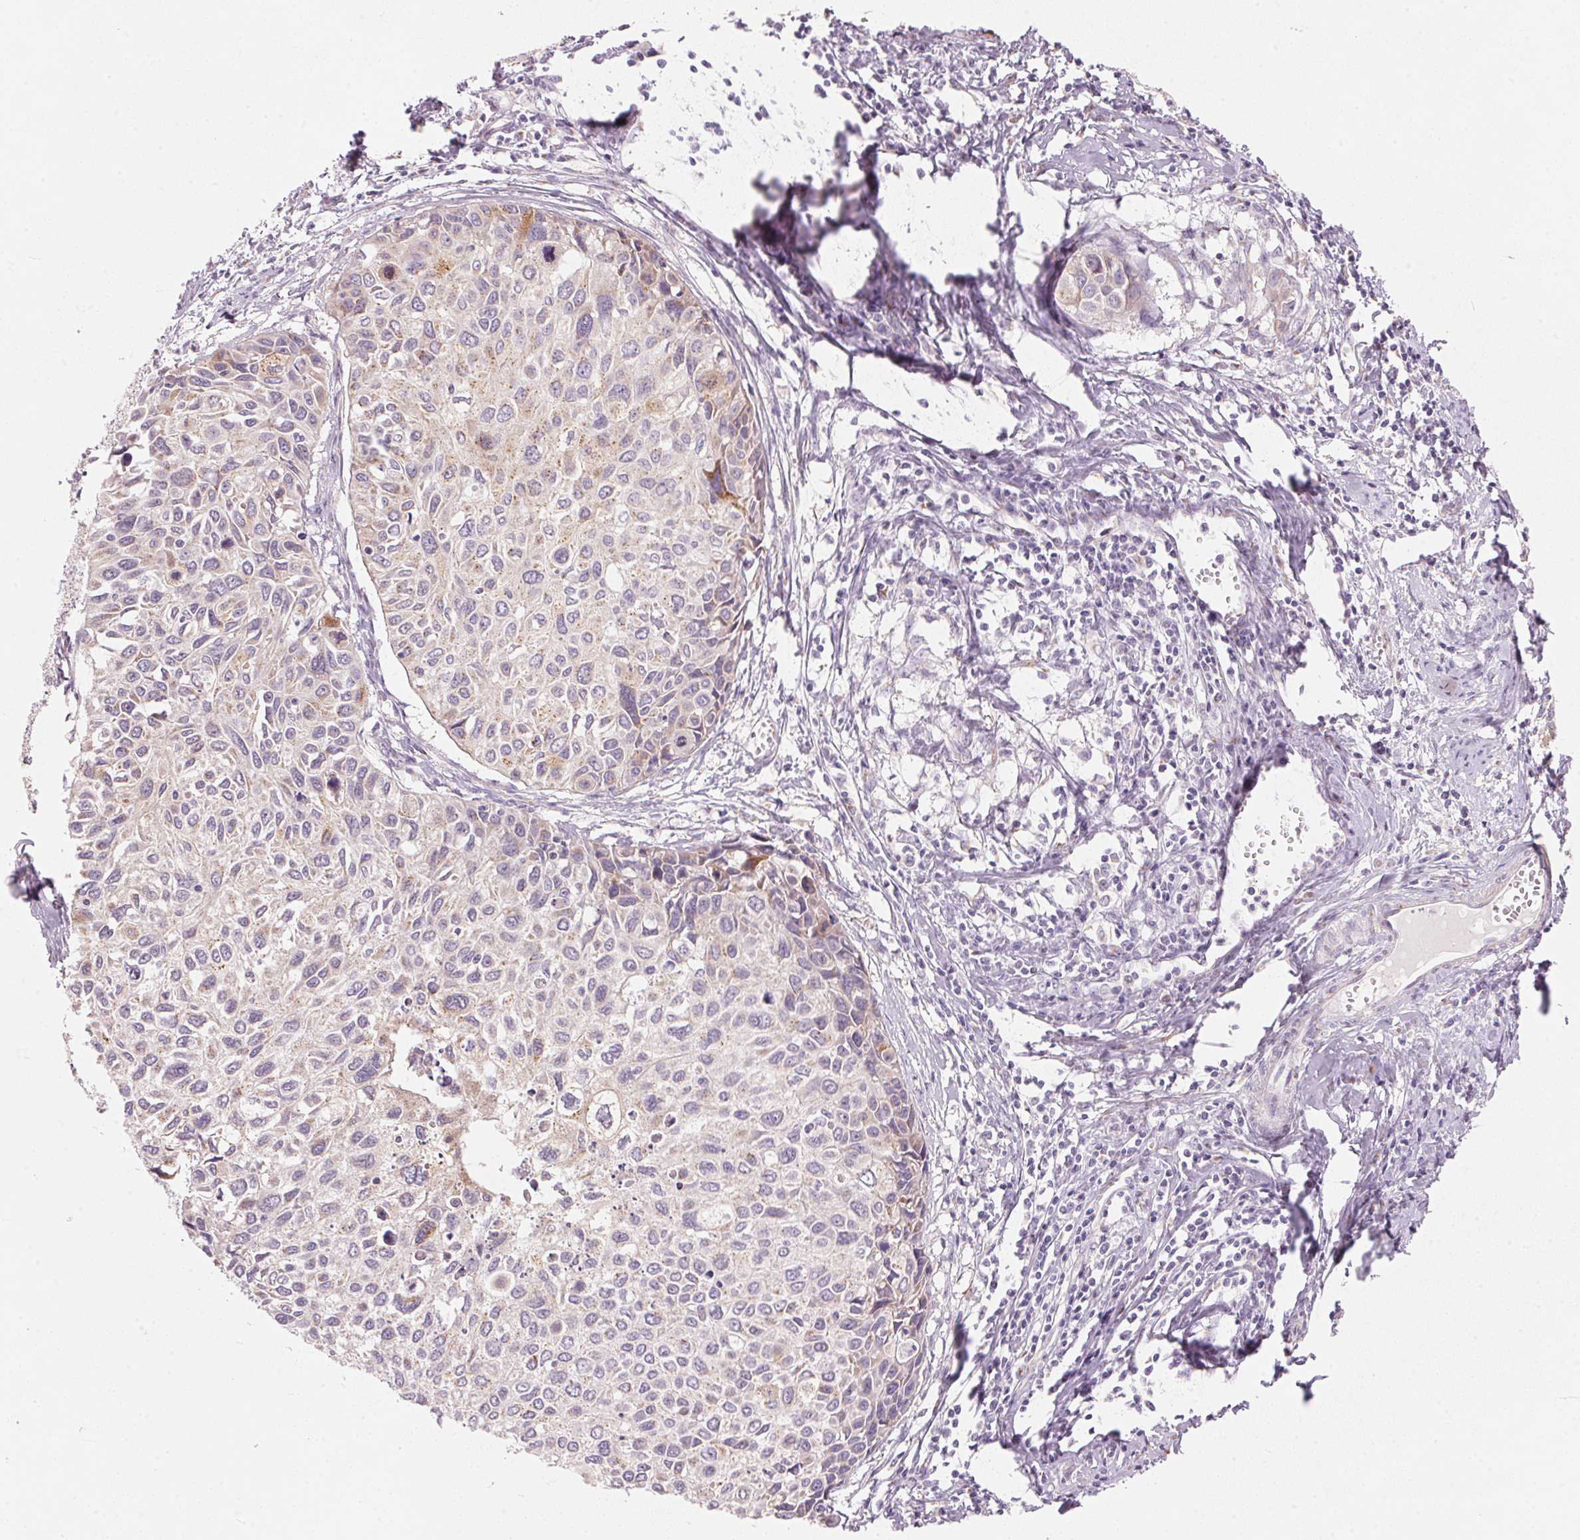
{"staining": {"intensity": "weak", "quantity": "<25%", "location": "cytoplasmic/membranous"}, "tissue": "cervical cancer", "cell_type": "Tumor cells", "image_type": "cancer", "snomed": [{"axis": "morphology", "description": "Squamous cell carcinoma, NOS"}, {"axis": "topography", "description": "Cervix"}], "caption": "Micrograph shows no protein positivity in tumor cells of cervical cancer tissue. (Immunohistochemistry, brightfield microscopy, high magnification).", "gene": "DRAM2", "patient": {"sex": "female", "age": 50}}